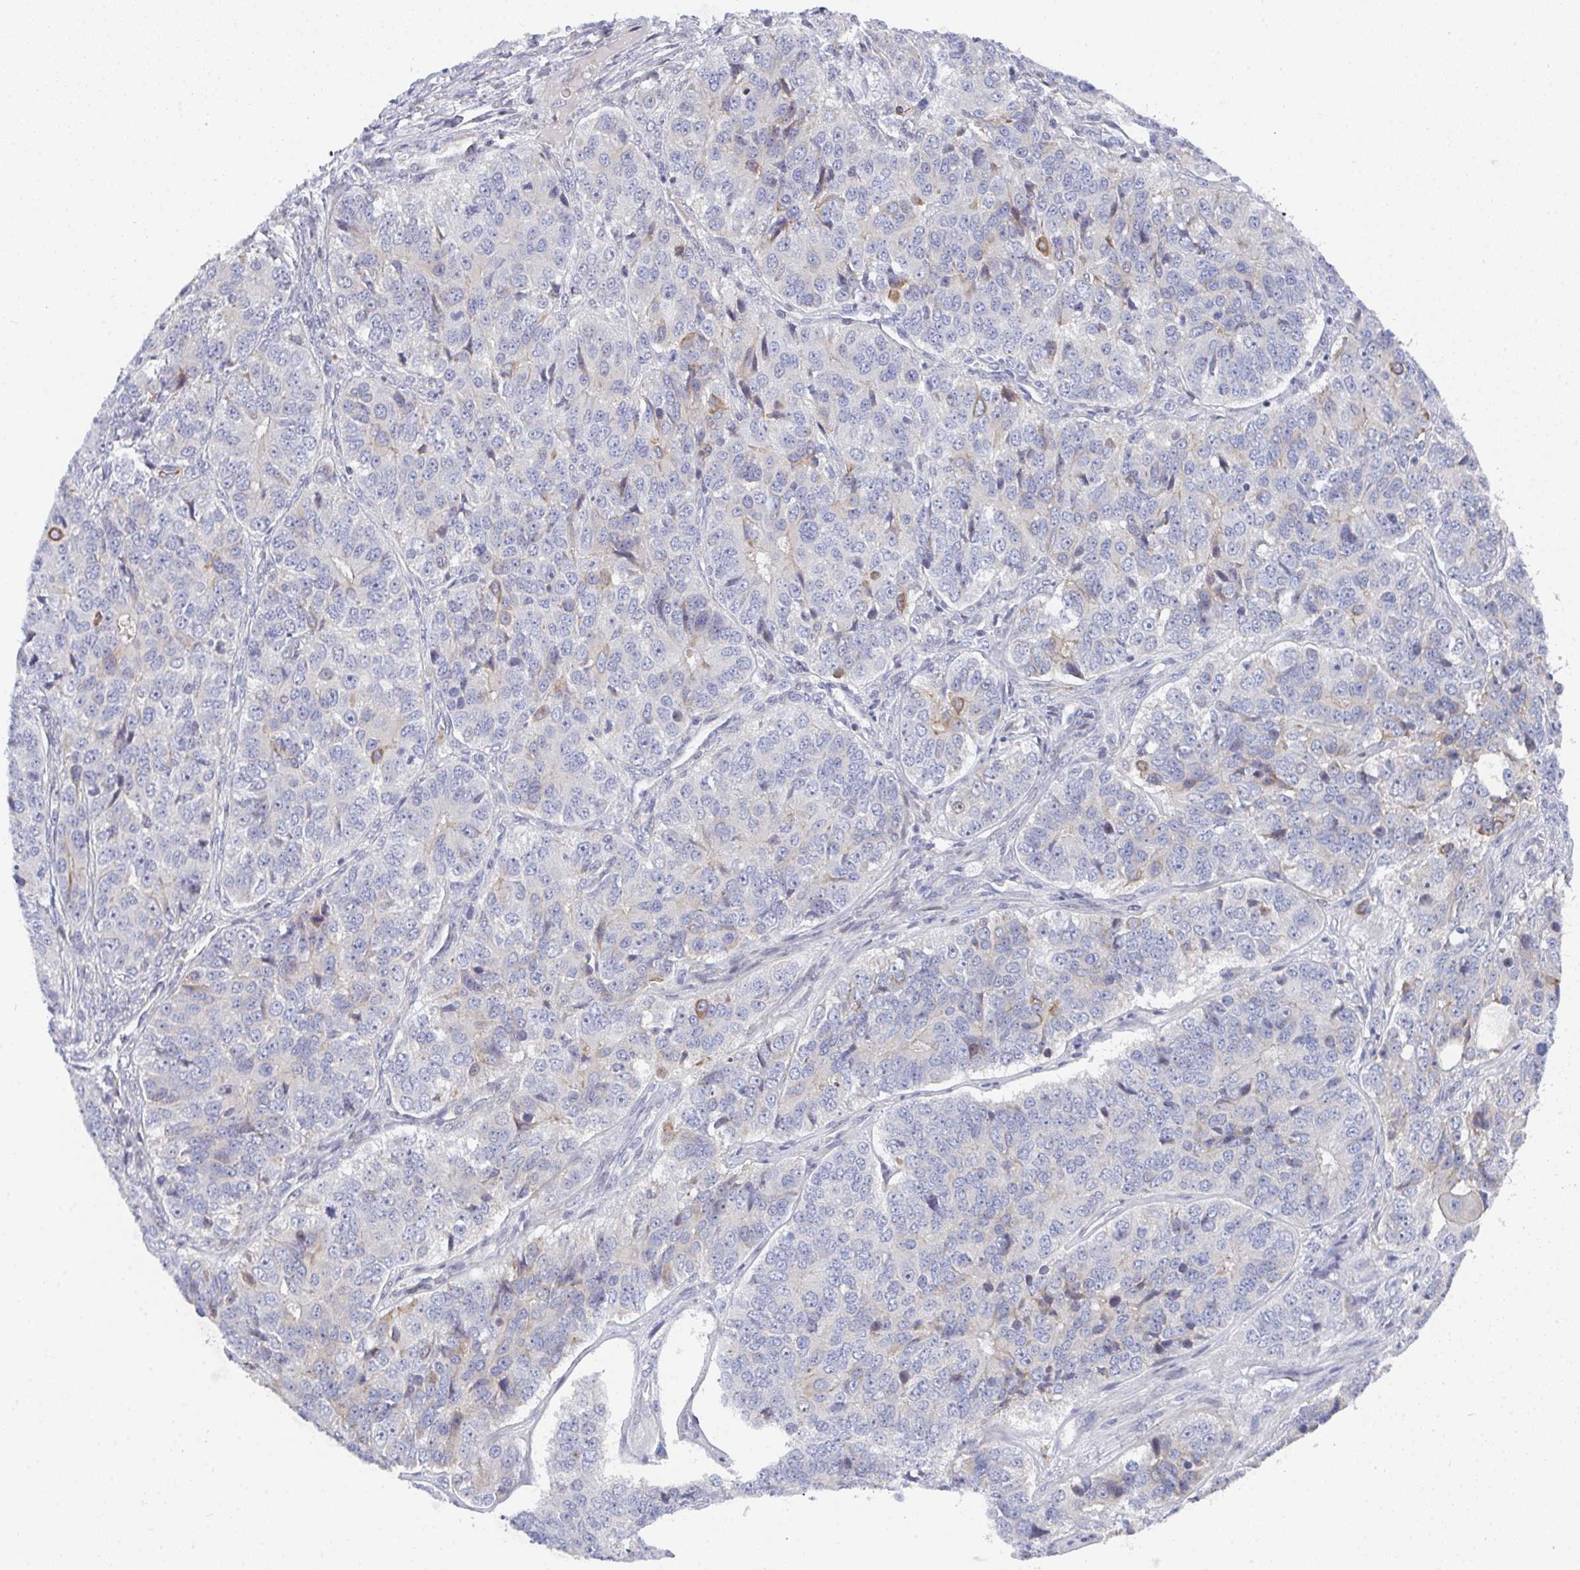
{"staining": {"intensity": "weak", "quantity": "<25%", "location": "cytoplasmic/membranous"}, "tissue": "ovarian cancer", "cell_type": "Tumor cells", "image_type": "cancer", "snomed": [{"axis": "morphology", "description": "Carcinoma, endometroid"}, {"axis": "topography", "description": "Ovary"}], "caption": "Immunohistochemistry (IHC) histopathology image of ovarian cancer (endometroid carcinoma) stained for a protein (brown), which exhibits no expression in tumor cells.", "gene": "KLHL33", "patient": {"sex": "female", "age": 51}}